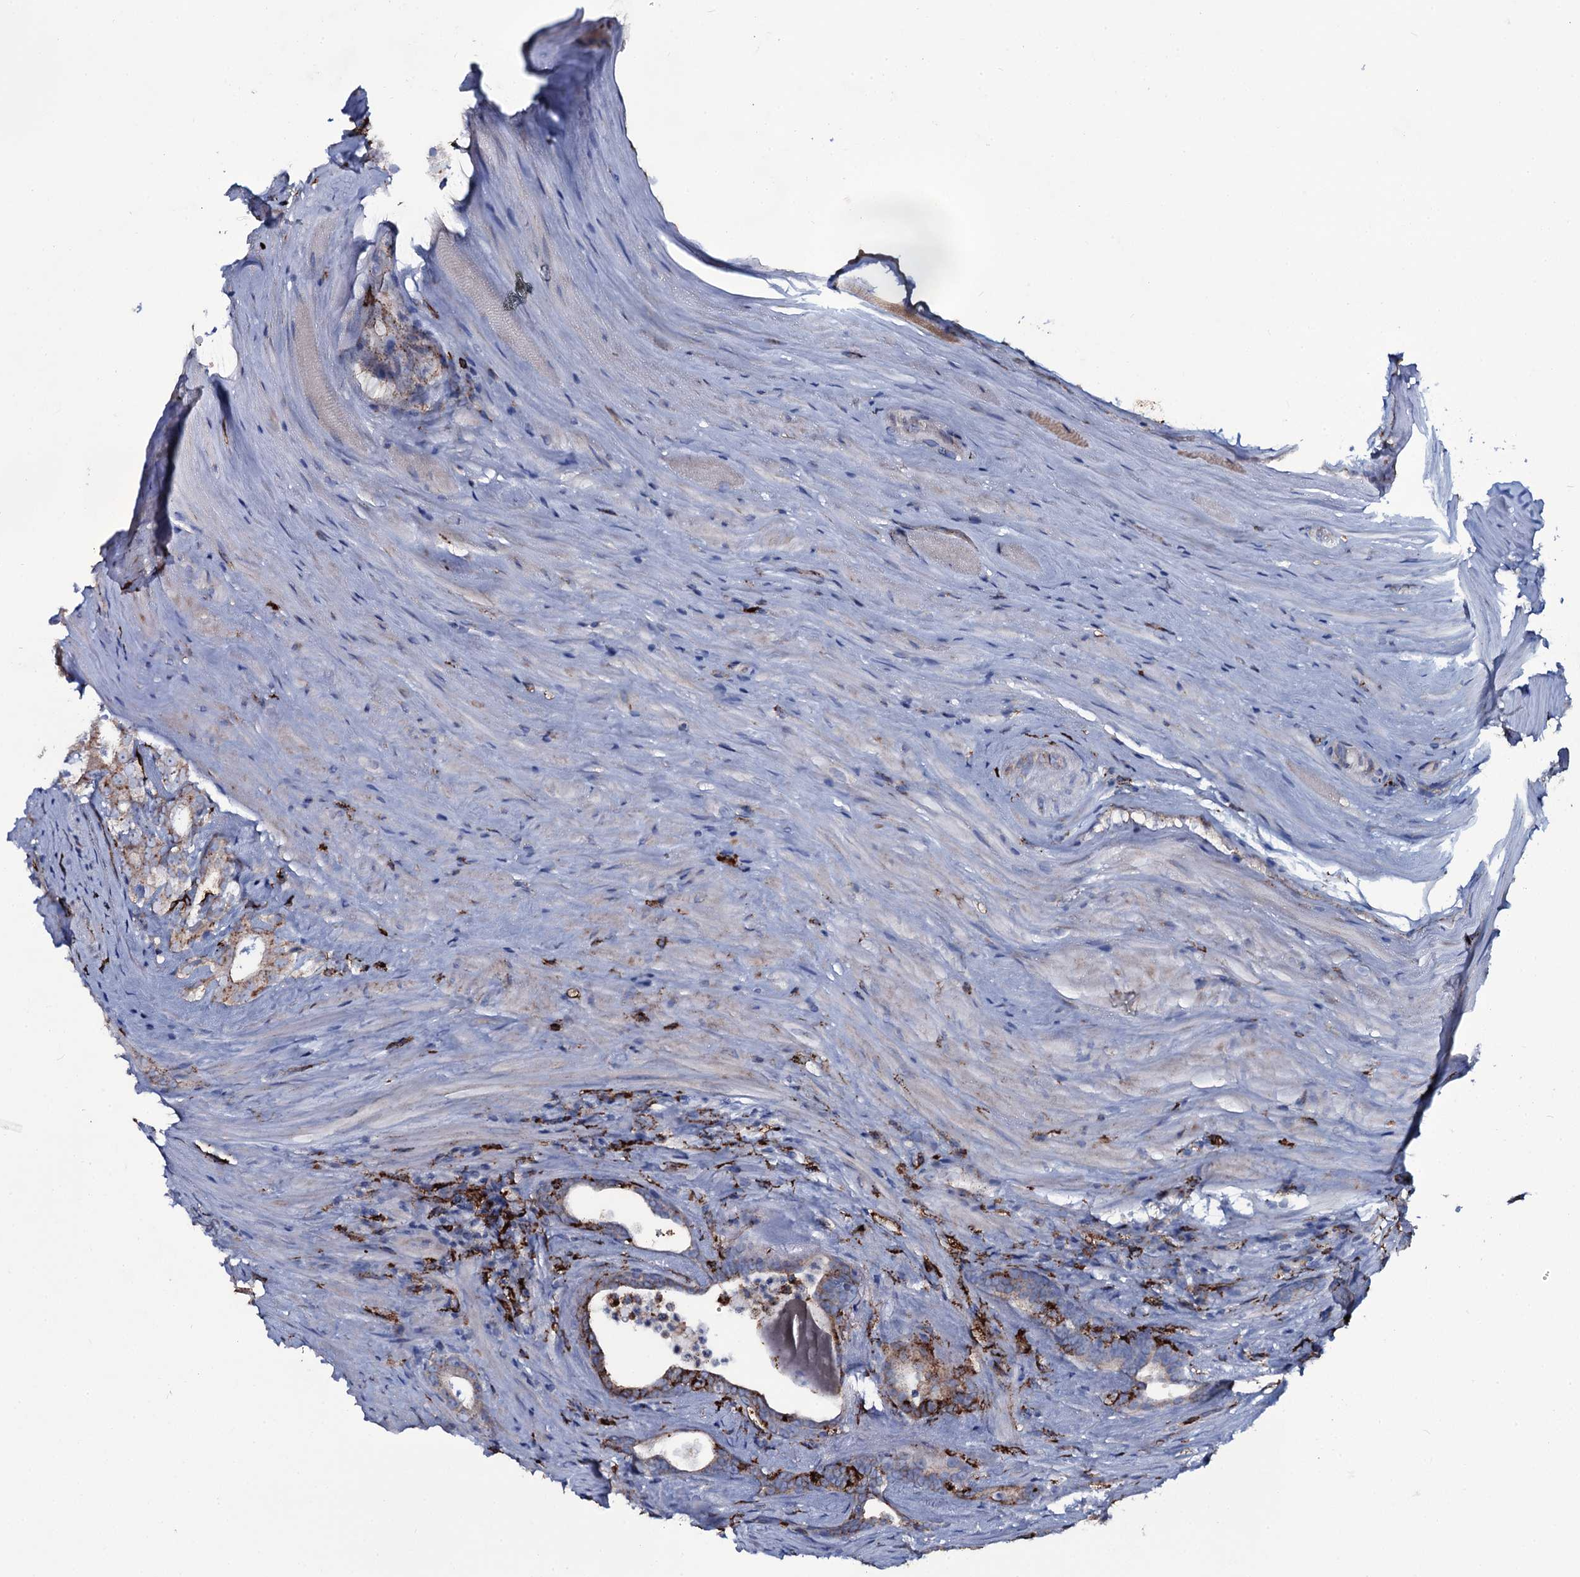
{"staining": {"intensity": "weak", "quantity": ">75%", "location": "cytoplasmic/membranous"}, "tissue": "prostate cancer", "cell_type": "Tumor cells", "image_type": "cancer", "snomed": [{"axis": "morphology", "description": "Adenocarcinoma, High grade"}, {"axis": "topography", "description": "Prostate"}], "caption": "About >75% of tumor cells in human prostate cancer (adenocarcinoma (high-grade)) show weak cytoplasmic/membranous protein expression as visualized by brown immunohistochemical staining.", "gene": "OSBPL2", "patient": {"sex": "male", "age": 63}}